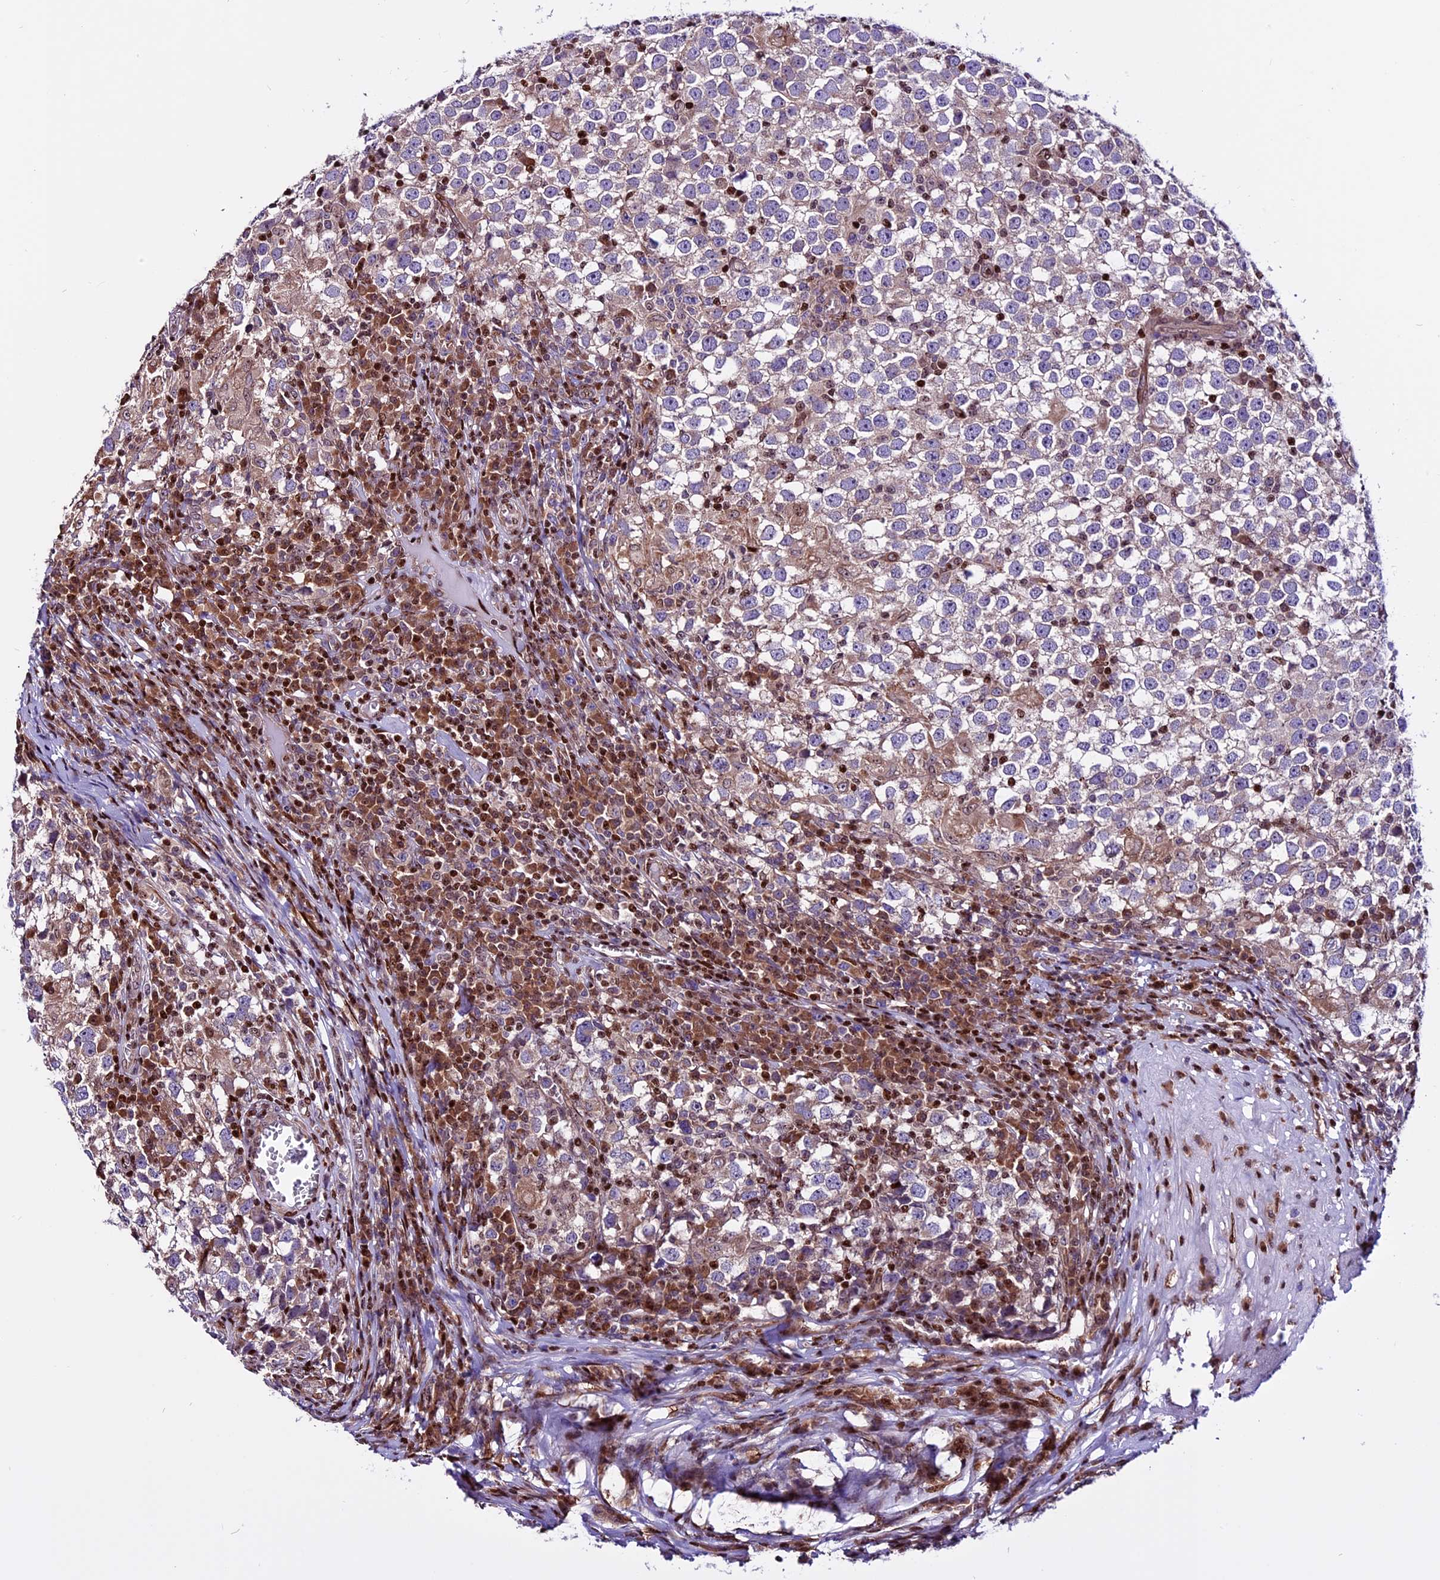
{"staining": {"intensity": "negative", "quantity": "none", "location": "none"}, "tissue": "testis cancer", "cell_type": "Tumor cells", "image_type": "cancer", "snomed": [{"axis": "morphology", "description": "Seminoma, NOS"}, {"axis": "topography", "description": "Testis"}], "caption": "Tumor cells are negative for protein expression in human testis seminoma.", "gene": "RINL", "patient": {"sex": "male", "age": 65}}